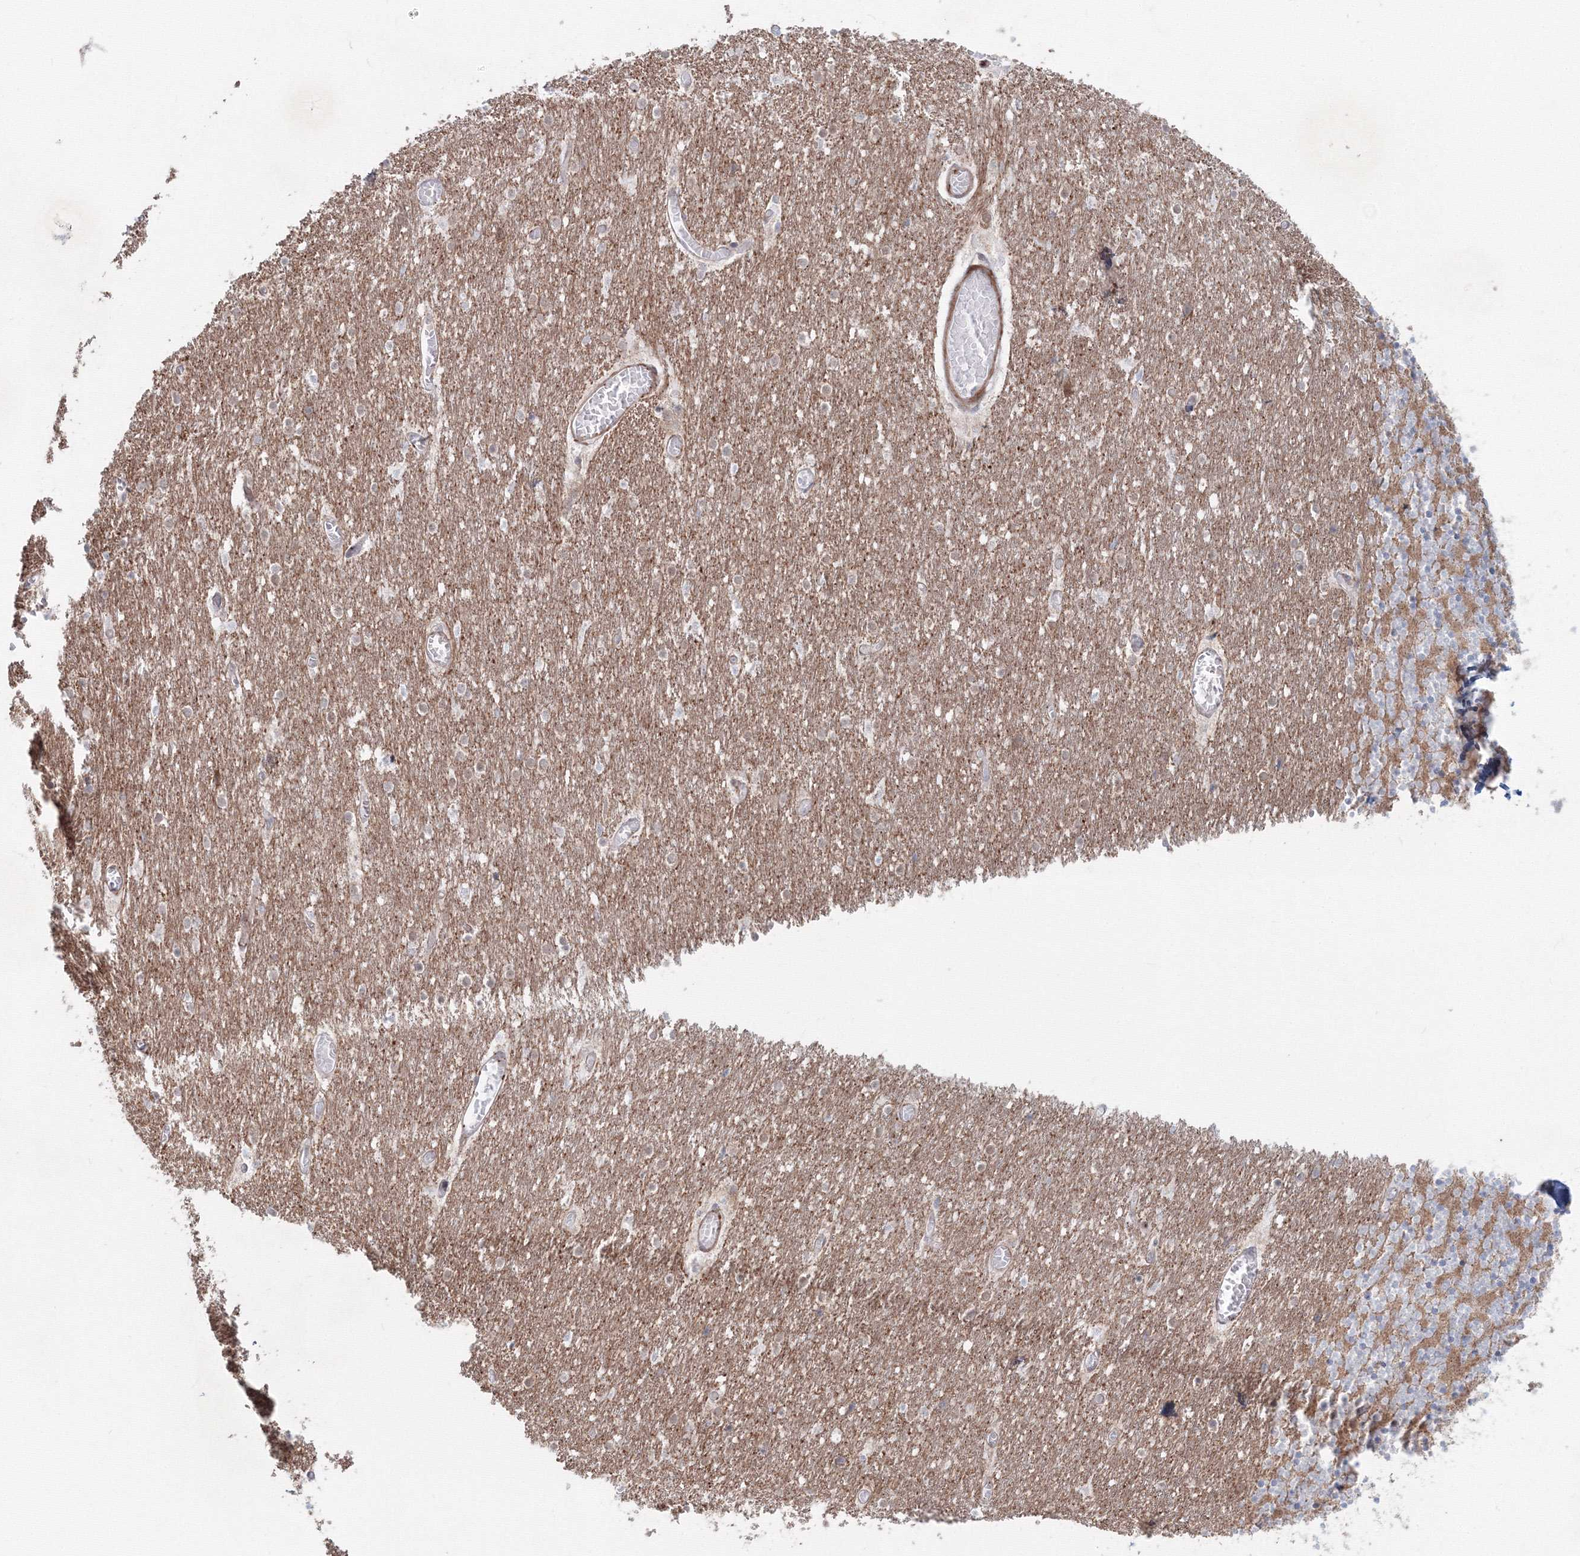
{"staining": {"intensity": "moderate", "quantity": ">75%", "location": "cytoplasmic/membranous"}, "tissue": "cerebellum", "cell_type": "Cells in granular layer", "image_type": "normal", "snomed": [{"axis": "morphology", "description": "Normal tissue, NOS"}, {"axis": "topography", "description": "Cerebellum"}], "caption": "Cells in granular layer display medium levels of moderate cytoplasmic/membranous staining in approximately >75% of cells in normal cerebellum.", "gene": "SH3PXD2A", "patient": {"sex": "female", "age": 28}}